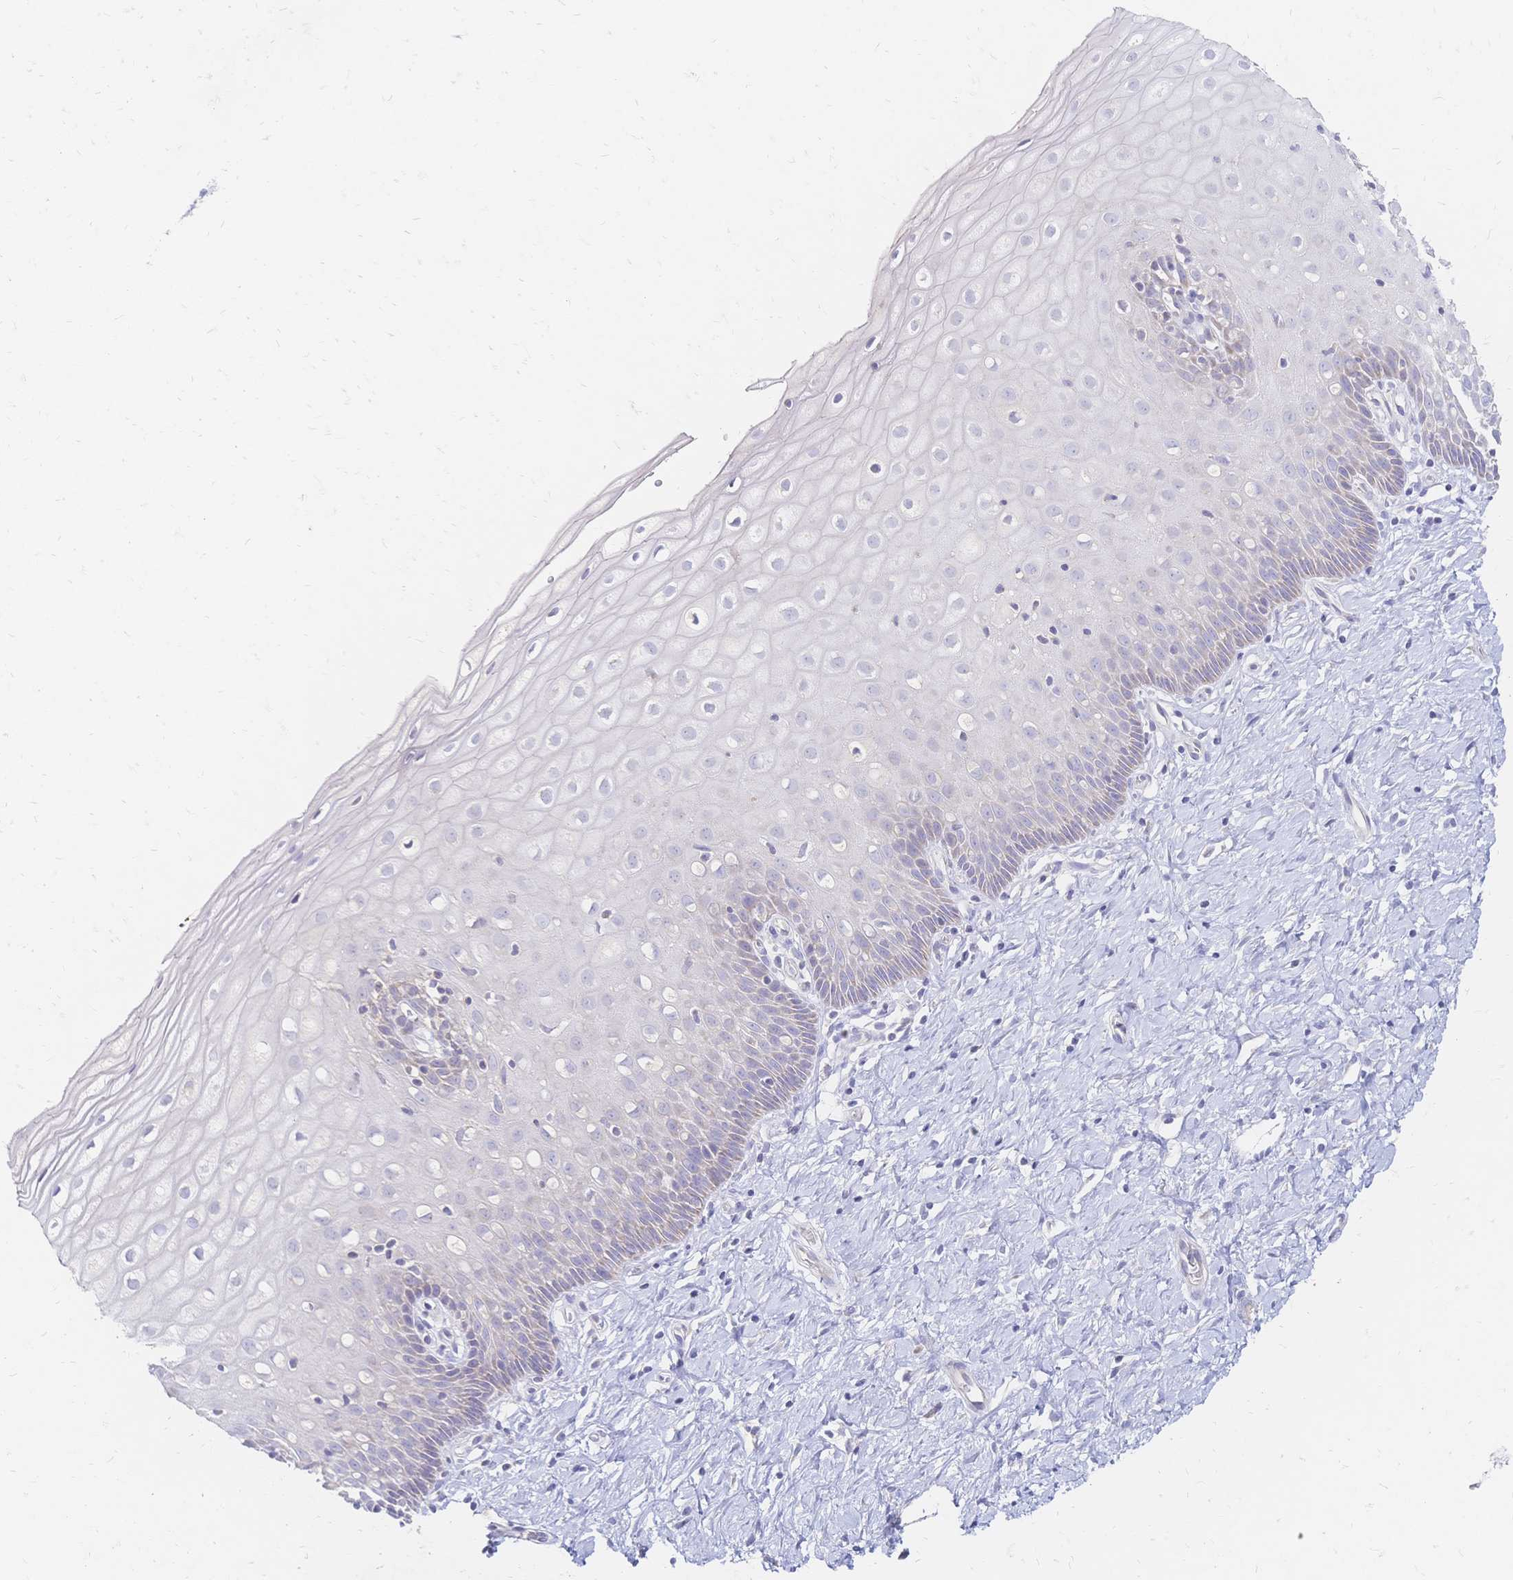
{"staining": {"intensity": "negative", "quantity": "none", "location": "none"}, "tissue": "cervix", "cell_type": "Glandular cells", "image_type": "normal", "snomed": [{"axis": "morphology", "description": "Normal tissue, NOS"}, {"axis": "topography", "description": "Cervix"}], "caption": "Cervix was stained to show a protein in brown. There is no significant expression in glandular cells. The staining is performed using DAB (3,3'-diaminobenzidine) brown chromogen with nuclei counter-stained in using hematoxylin.", "gene": "VWC2L", "patient": {"sex": "female", "age": 37}}